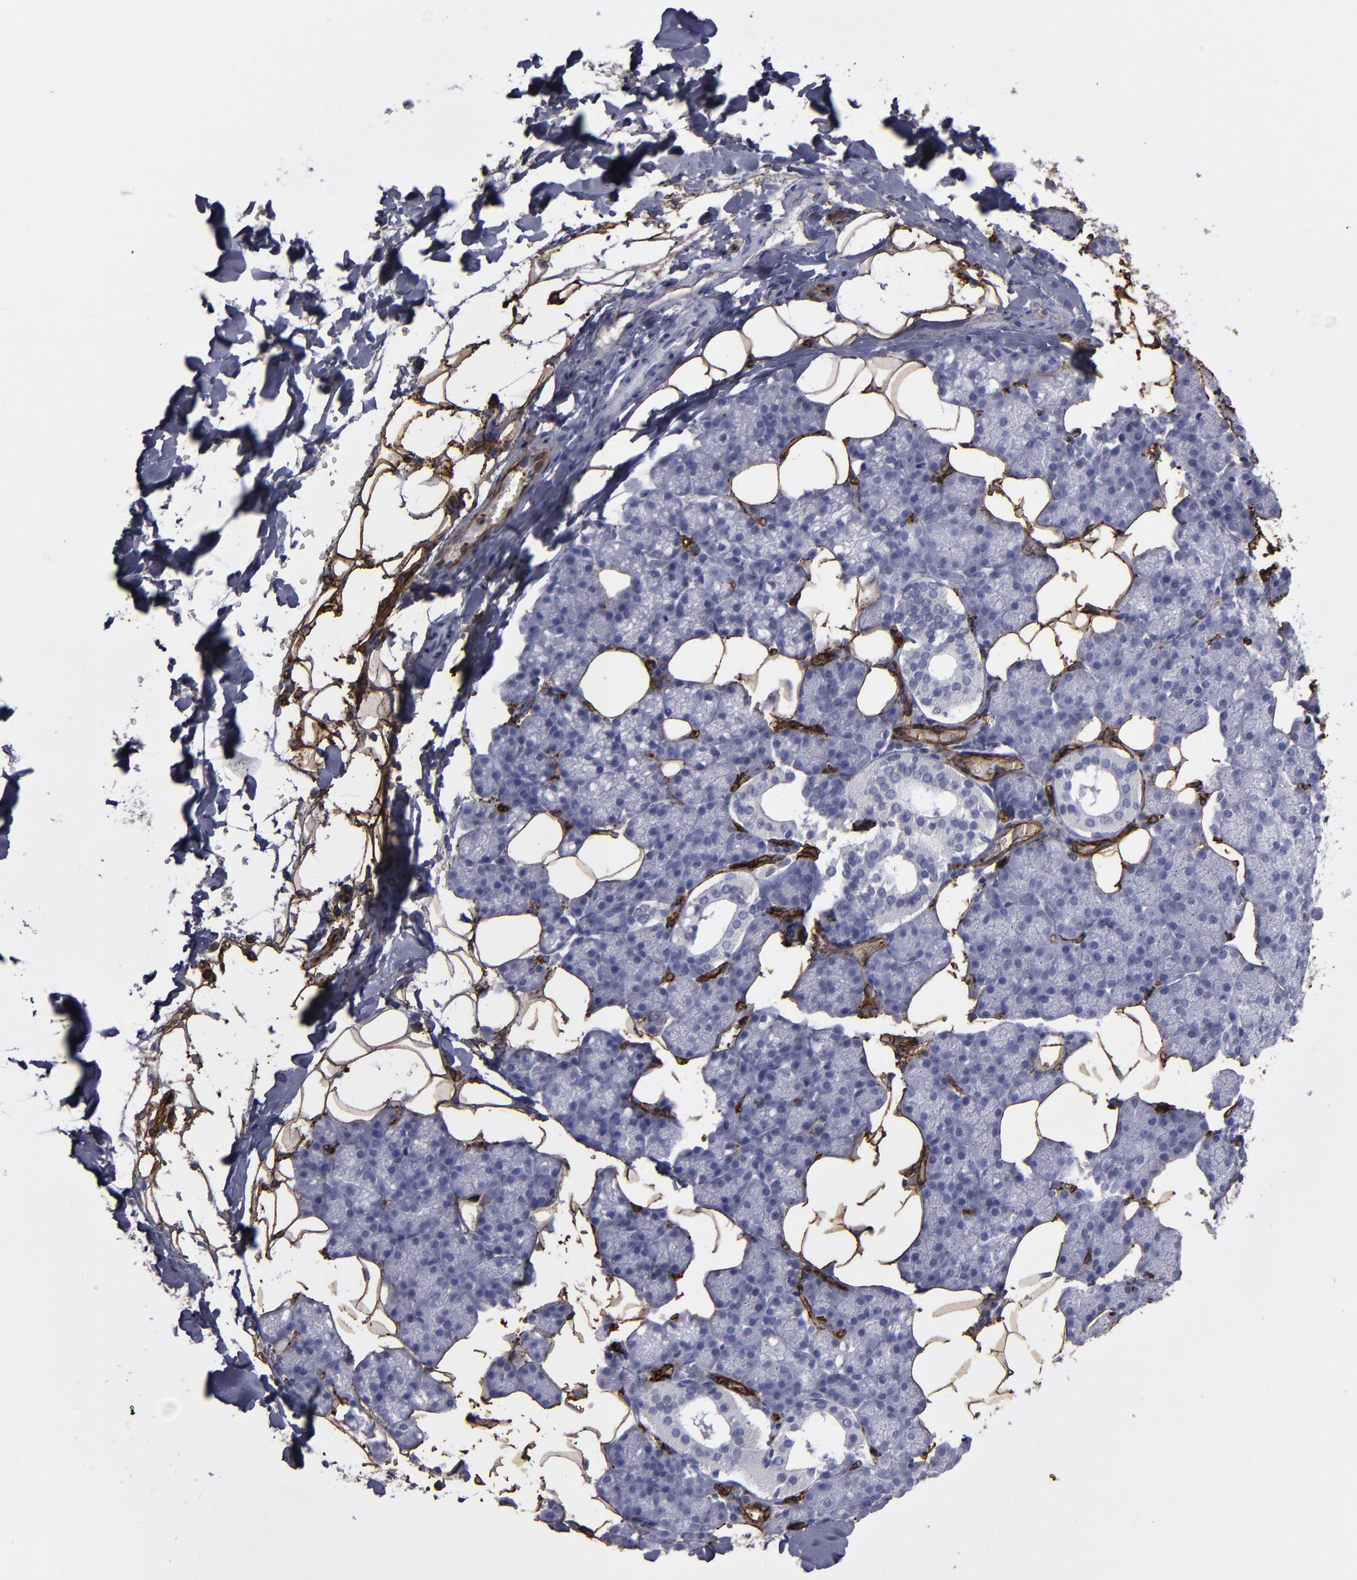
{"staining": {"intensity": "negative", "quantity": "none", "location": "none"}, "tissue": "salivary gland", "cell_type": "Glandular cells", "image_type": "normal", "snomed": [{"axis": "morphology", "description": "Normal tissue, NOS"}, {"axis": "topography", "description": "Lymph node"}, {"axis": "topography", "description": "Salivary gland"}], "caption": "Glandular cells show no significant staining in unremarkable salivary gland. (DAB IHC with hematoxylin counter stain).", "gene": "CD36", "patient": {"sex": "male", "age": 8}}